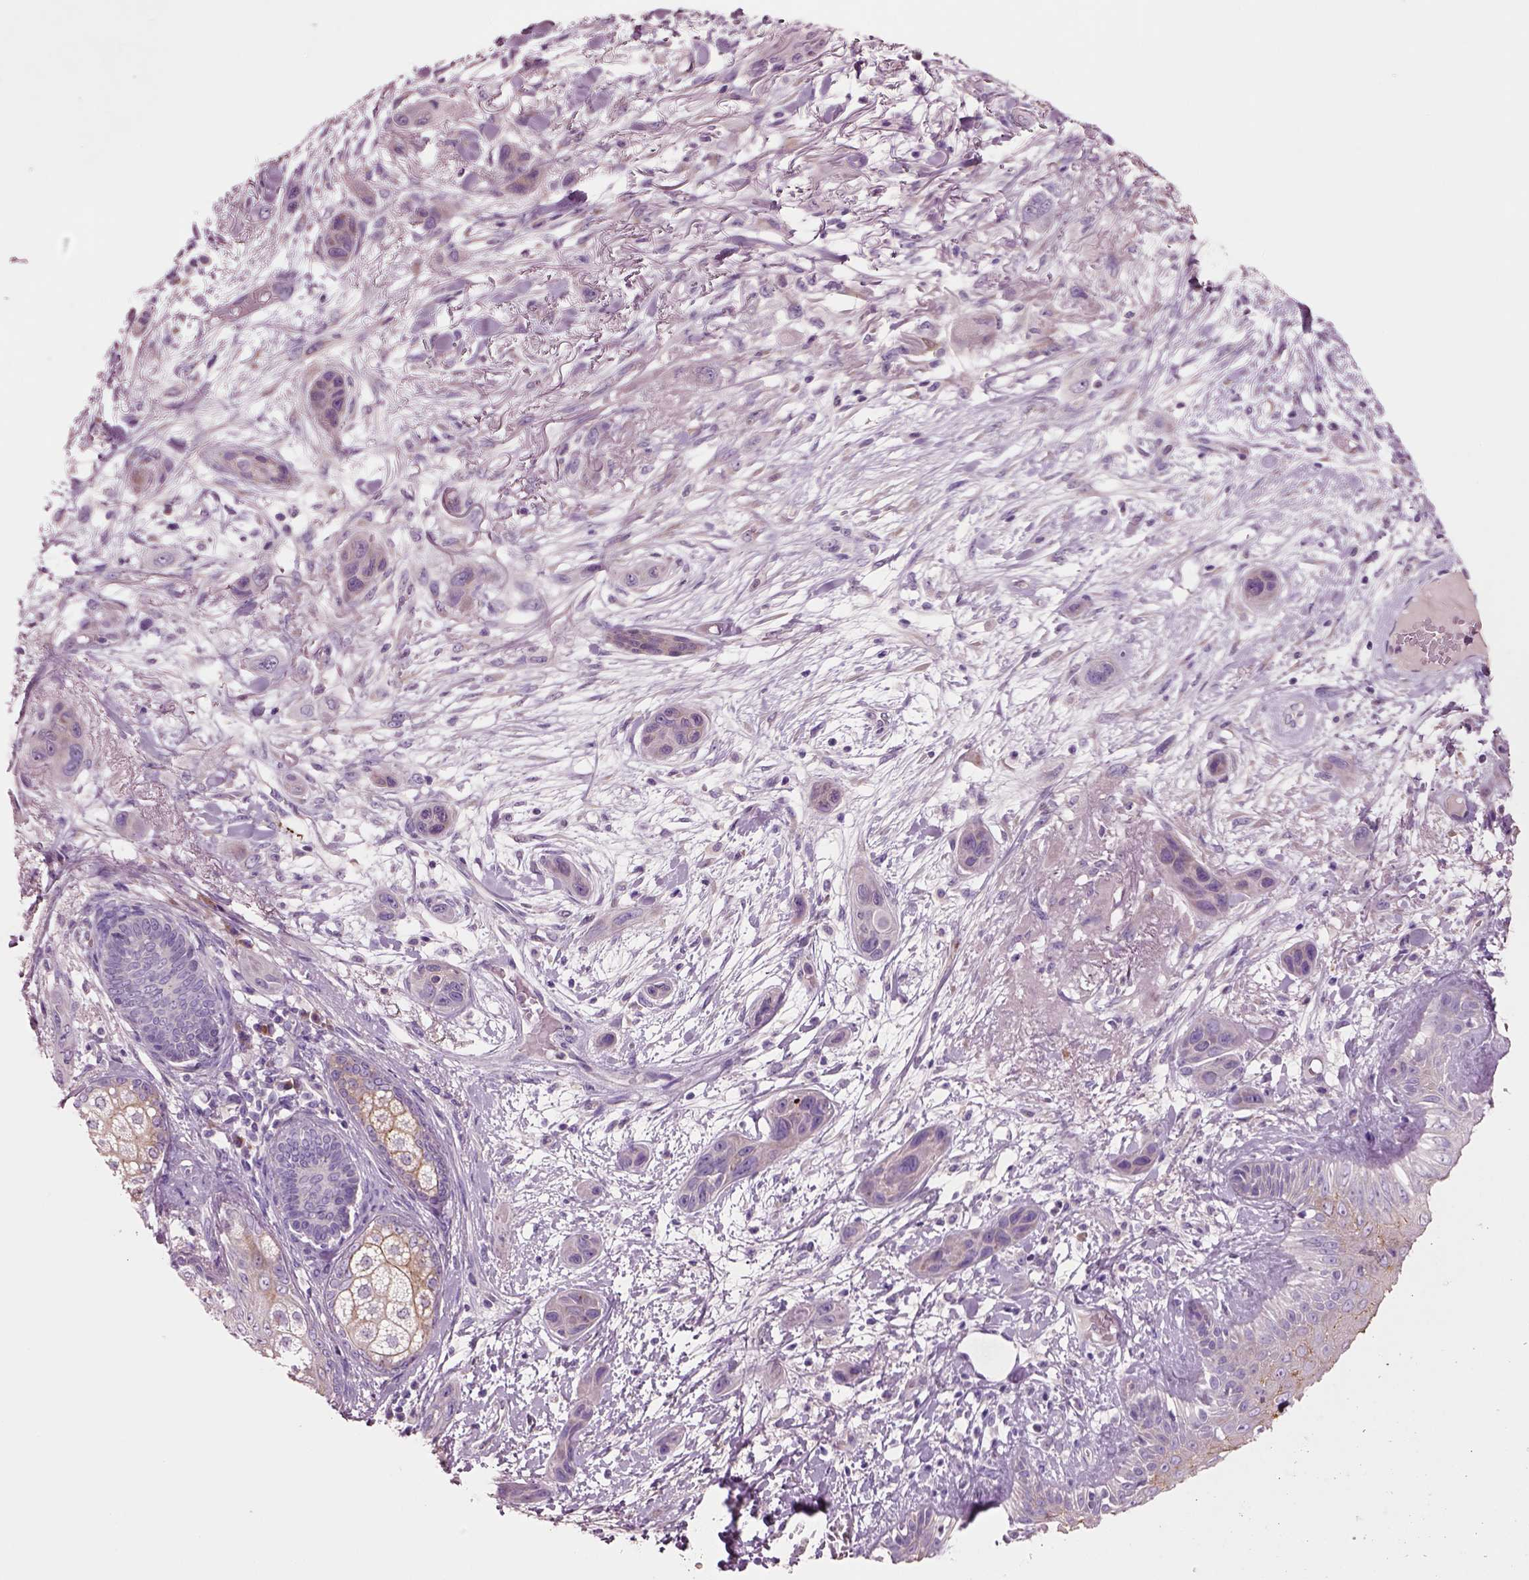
{"staining": {"intensity": "negative", "quantity": "none", "location": "none"}, "tissue": "skin cancer", "cell_type": "Tumor cells", "image_type": "cancer", "snomed": [{"axis": "morphology", "description": "Squamous cell carcinoma, NOS"}, {"axis": "topography", "description": "Skin"}], "caption": "A histopathology image of squamous cell carcinoma (skin) stained for a protein demonstrates no brown staining in tumor cells.", "gene": "PLPP7", "patient": {"sex": "male", "age": 79}}